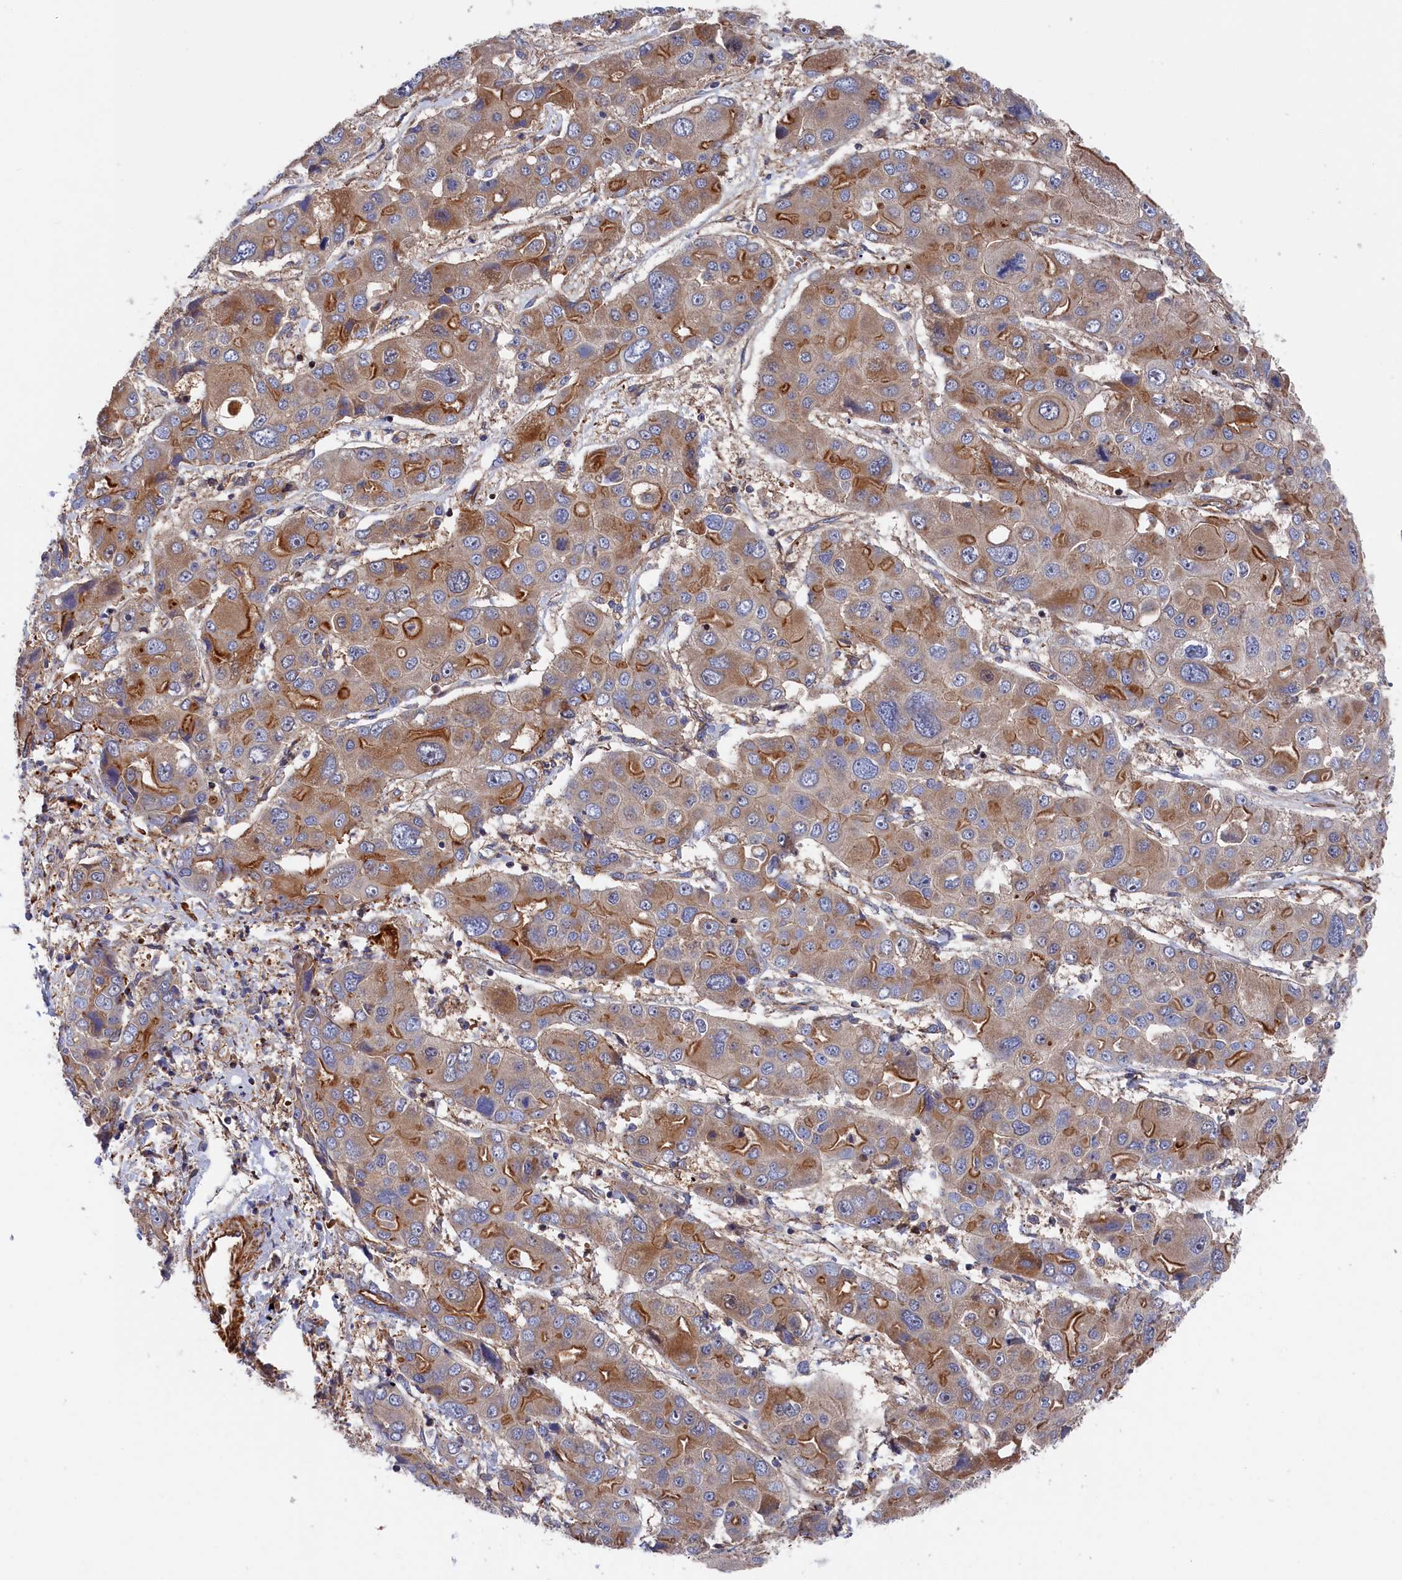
{"staining": {"intensity": "moderate", "quantity": "25%-75%", "location": "cytoplasmic/membranous"}, "tissue": "liver cancer", "cell_type": "Tumor cells", "image_type": "cancer", "snomed": [{"axis": "morphology", "description": "Cholangiocarcinoma"}, {"axis": "topography", "description": "Liver"}], "caption": "Tumor cells demonstrate moderate cytoplasmic/membranous staining in about 25%-75% of cells in liver cancer.", "gene": "LDHD", "patient": {"sex": "male", "age": 67}}